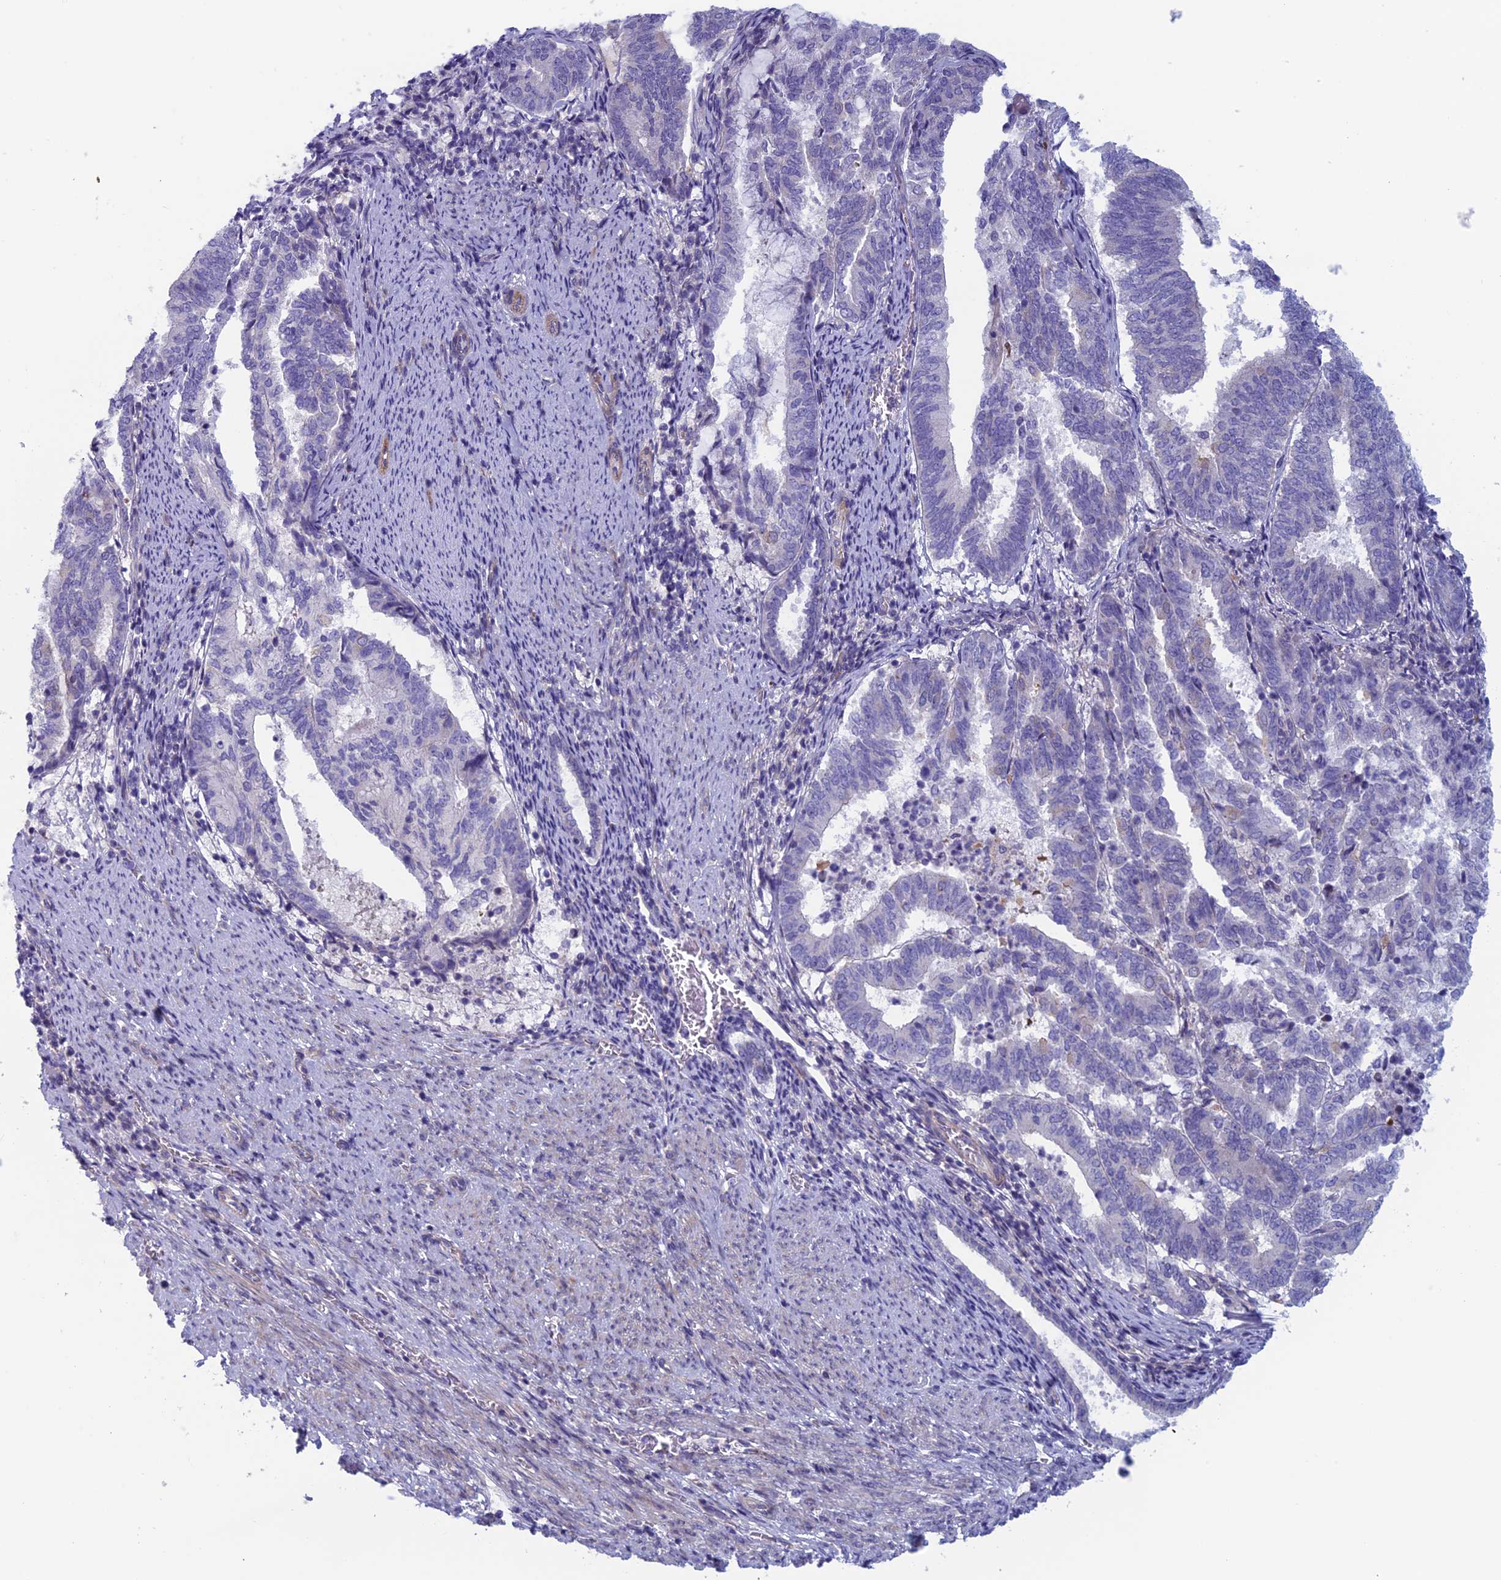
{"staining": {"intensity": "negative", "quantity": "none", "location": "none"}, "tissue": "endometrial cancer", "cell_type": "Tumor cells", "image_type": "cancer", "snomed": [{"axis": "morphology", "description": "Adenocarcinoma, NOS"}, {"axis": "topography", "description": "Endometrium"}], "caption": "Tumor cells show no significant protein staining in endometrial cancer (adenocarcinoma). (DAB (3,3'-diaminobenzidine) immunohistochemistry, high magnification).", "gene": "CNOT6L", "patient": {"sex": "female", "age": 80}}